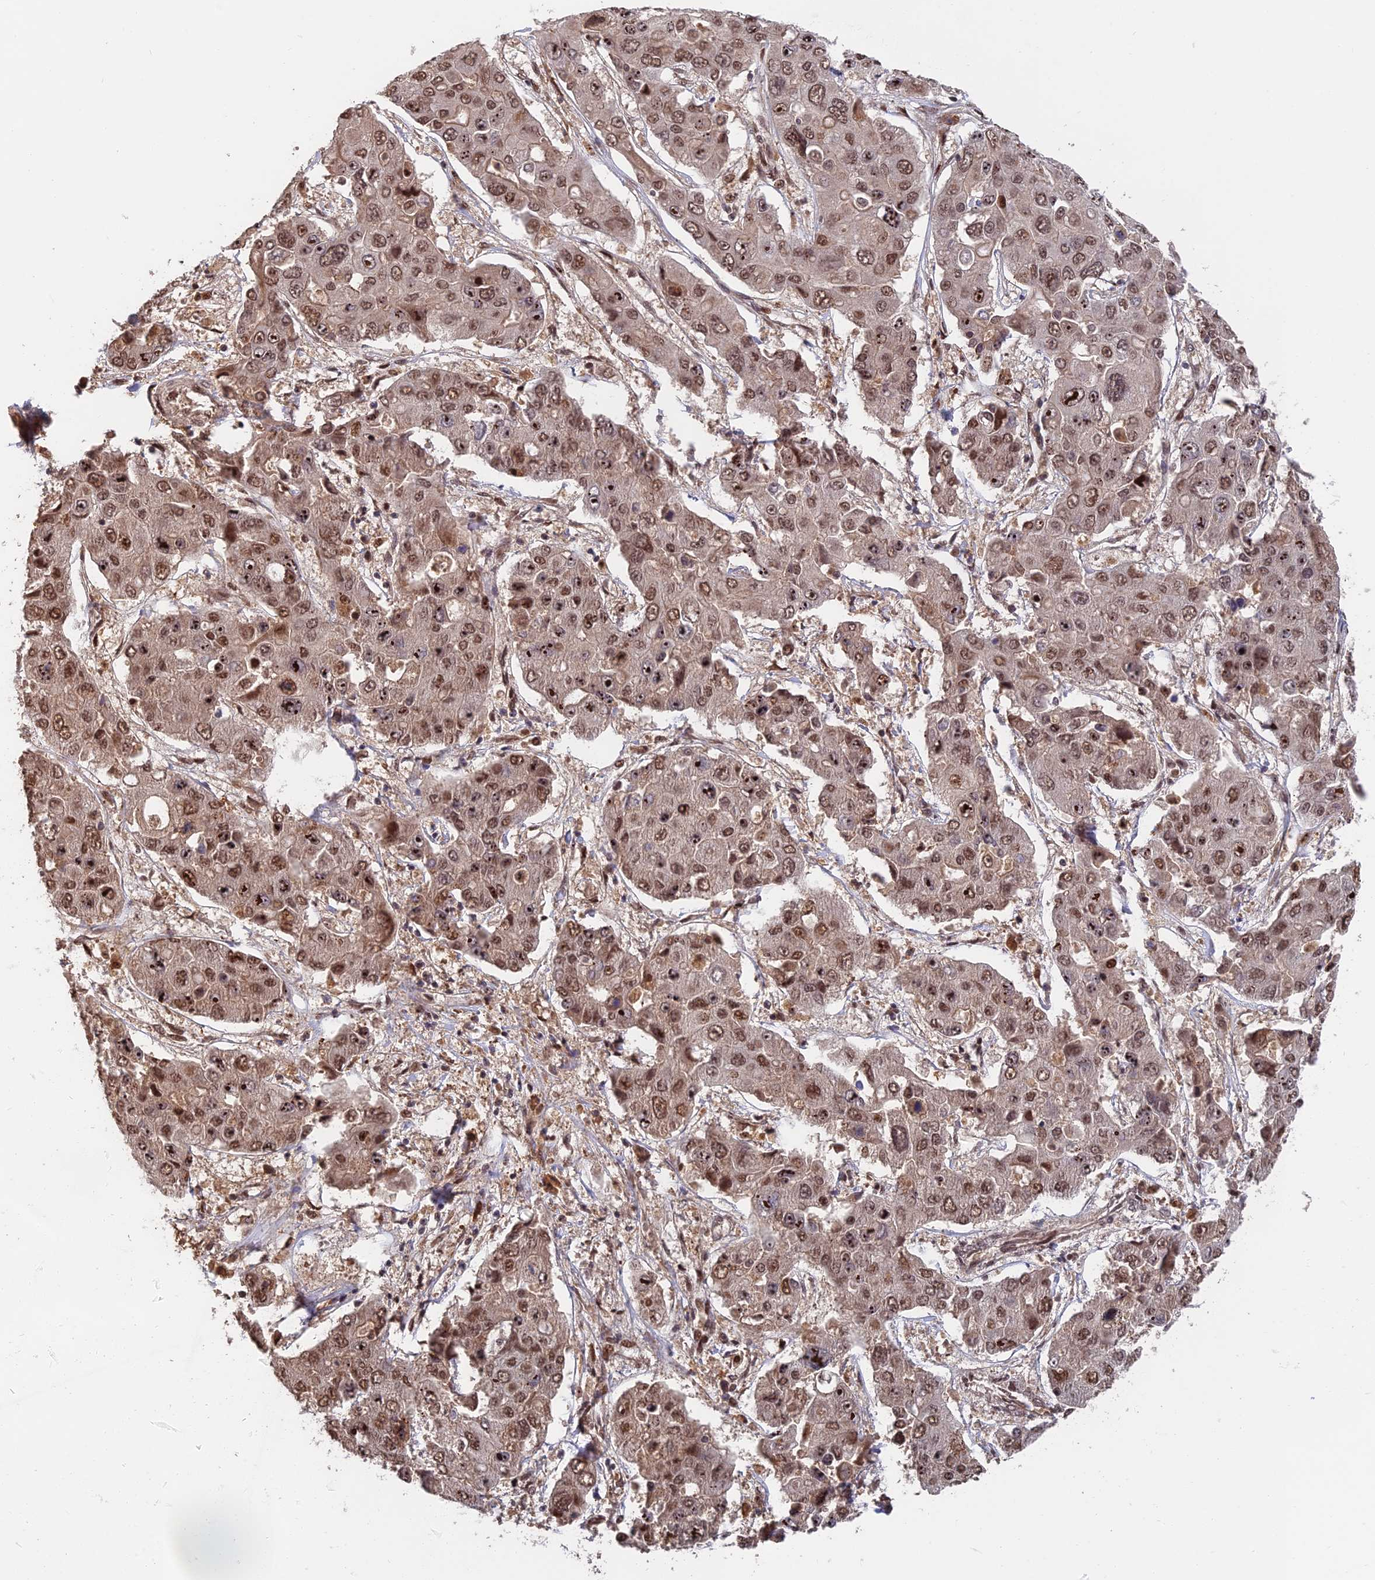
{"staining": {"intensity": "moderate", "quantity": ">75%", "location": "nuclear"}, "tissue": "liver cancer", "cell_type": "Tumor cells", "image_type": "cancer", "snomed": [{"axis": "morphology", "description": "Cholangiocarcinoma"}, {"axis": "topography", "description": "Liver"}], "caption": "DAB (3,3'-diaminobenzidine) immunohistochemical staining of human liver cancer reveals moderate nuclear protein expression in approximately >75% of tumor cells.", "gene": "OSBPL1A", "patient": {"sex": "male", "age": 67}}